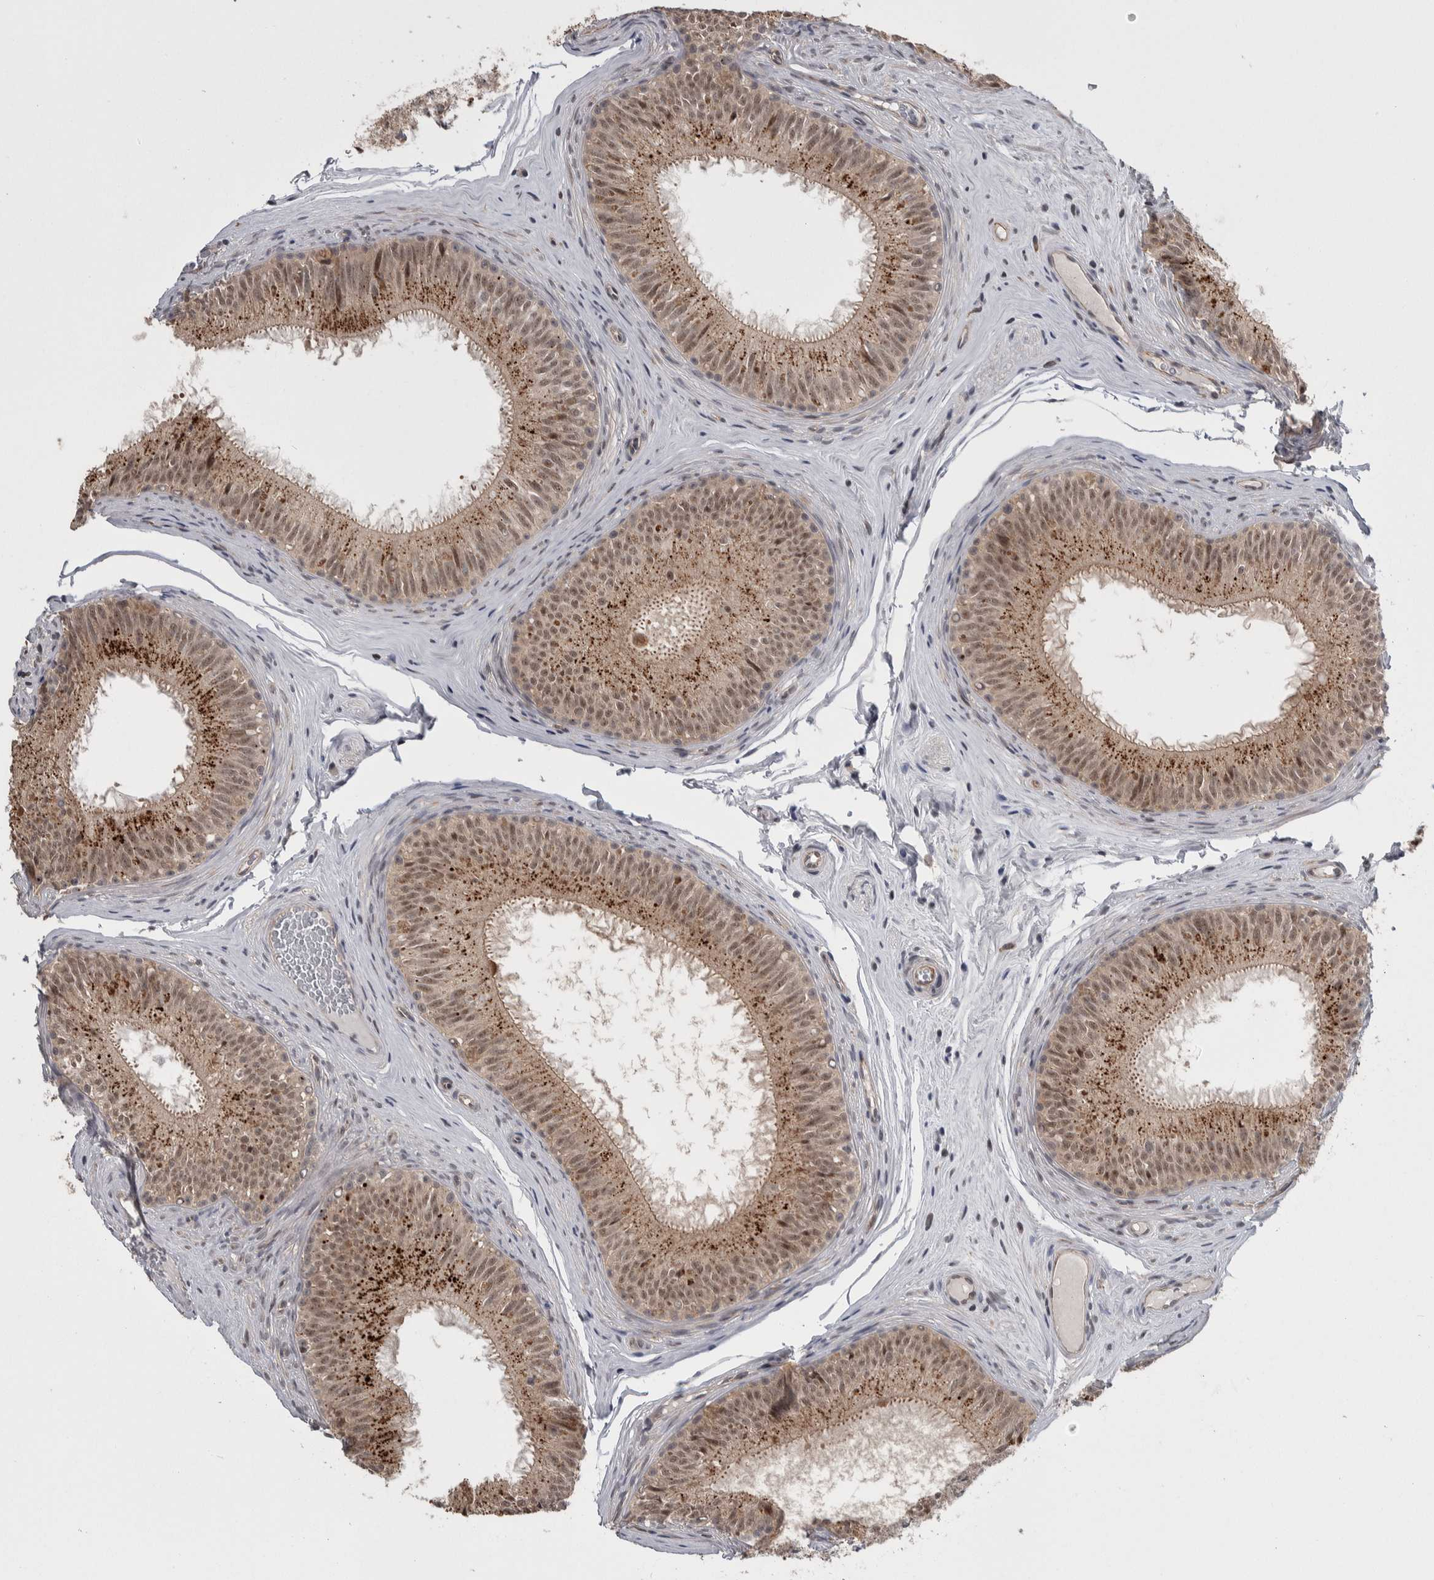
{"staining": {"intensity": "moderate", "quantity": ">75%", "location": "cytoplasmic/membranous,nuclear"}, "tissue": "epididymis", "cell_type": "Glandular cells", "image_type": "normal", "snomed": [{"axis": "morphology", "description": "Normal tissue, NOS"}, {"axis": "topography", "description": "Epididymis"}], "caption": "A brown stain shows moderate cytoplasmic/membranous,nuclear positivity of a protein in glandular cells of normal epididymis. (IHC, brightfield microscopy, high magnification).", "gene": "PRDM4", "patient": {"sex": "male", "age": 32}}